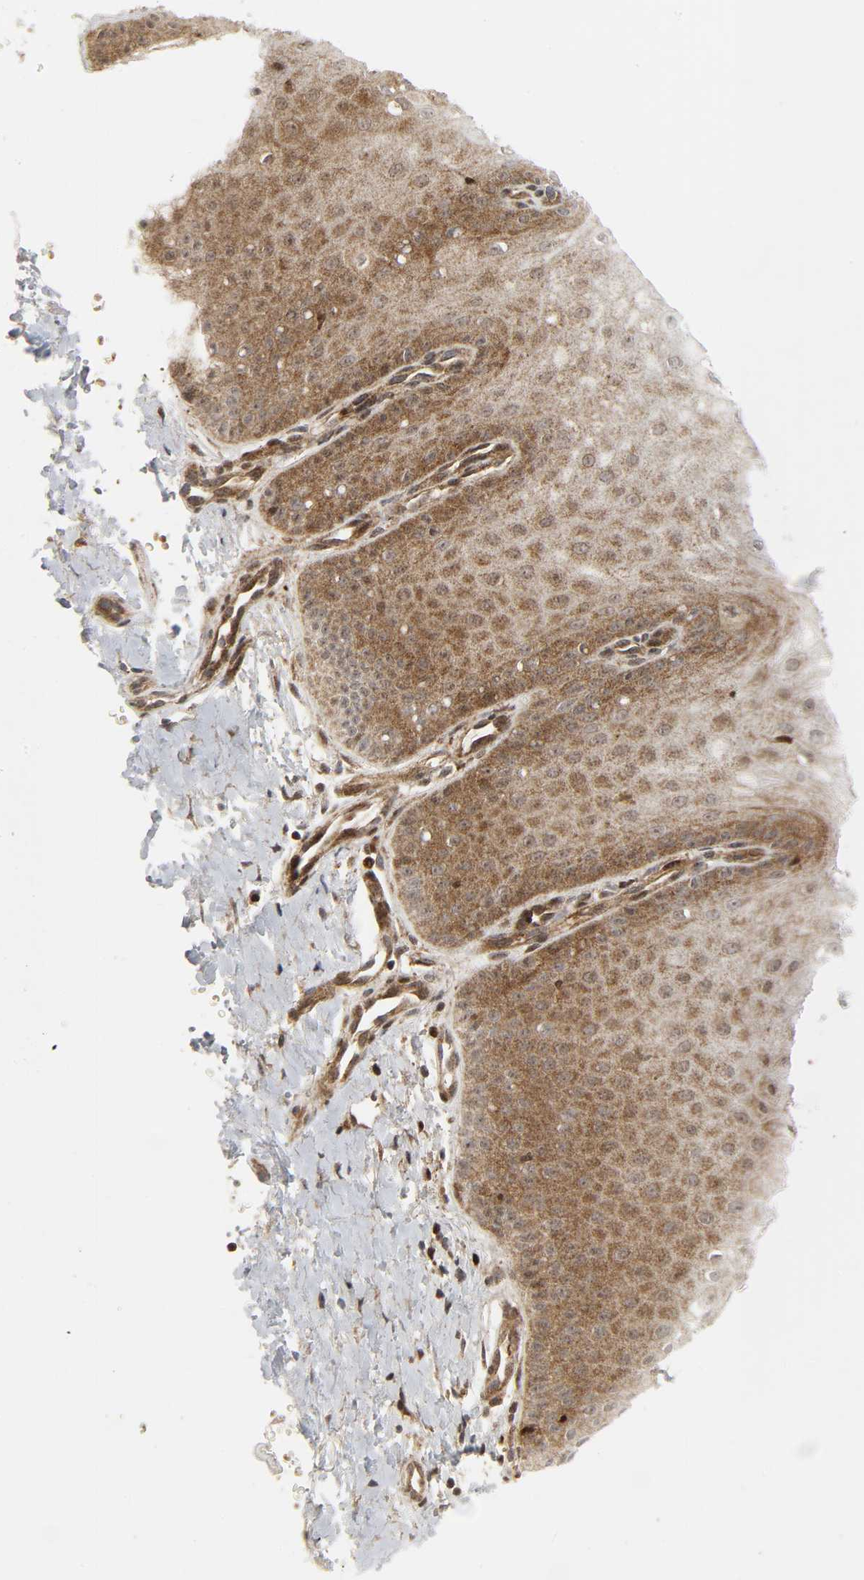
{"staining": {"intensity": "strong", "quantity": ">75%", "location": "cytoplasmic/membranous,nuclear"}, "tissue": "cervix", "cell_type": "Glandular cells", "image_type": "normal", "snomed": [{"axis": "morphology", "description": "Normal tissue, NOS"}, {"axis": "topography", "description": "Cervix"}], "caption": "A high amount of strong cytoplasmic/membranous,nuclear expression is identified in approximately >75% of glandular cells in benign cervix.", "gene": "CHUK", "patient": {"sex": "female", "age": 55}}